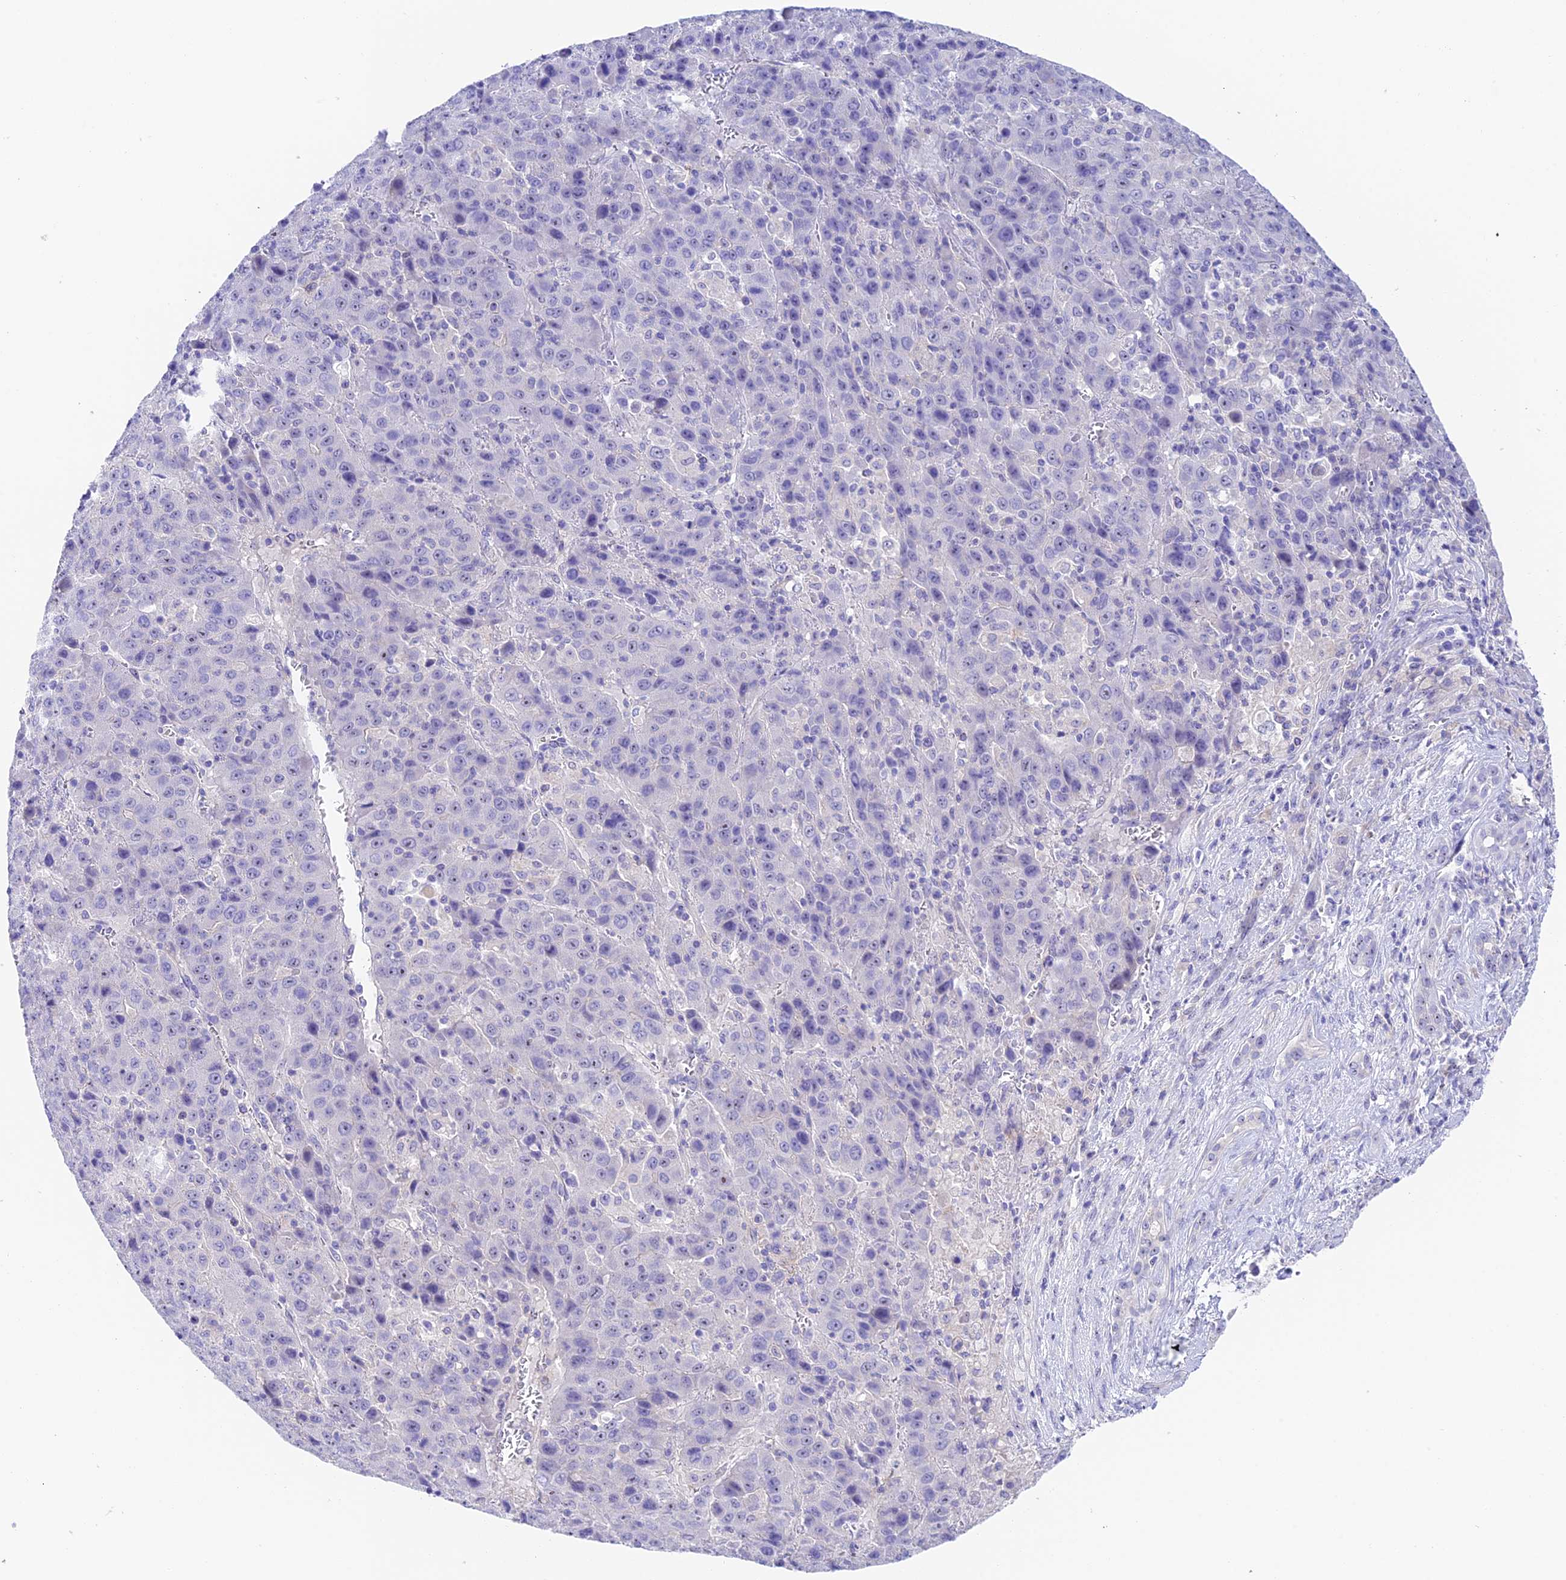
{"staining": {"intensity": "negative", "quantity": "none", "location": "none"}, "tissue": "liver cancer", "cell_type": "Tumor cells", "image_type": "cancer", "snomed": [{"axis": "morphology", "description": "Carcinoma, Hepatocellular, NOS"}, {"axis": "topography", "description": "Liver"}], "caption": "This is a photomicrograph of immunohistochemistry staining of hepatocellular carcinoma (liver), which shows no expression in tumor cells.", "gene": "DUSP29", "patient": {"sex": "female", "age": 53}}